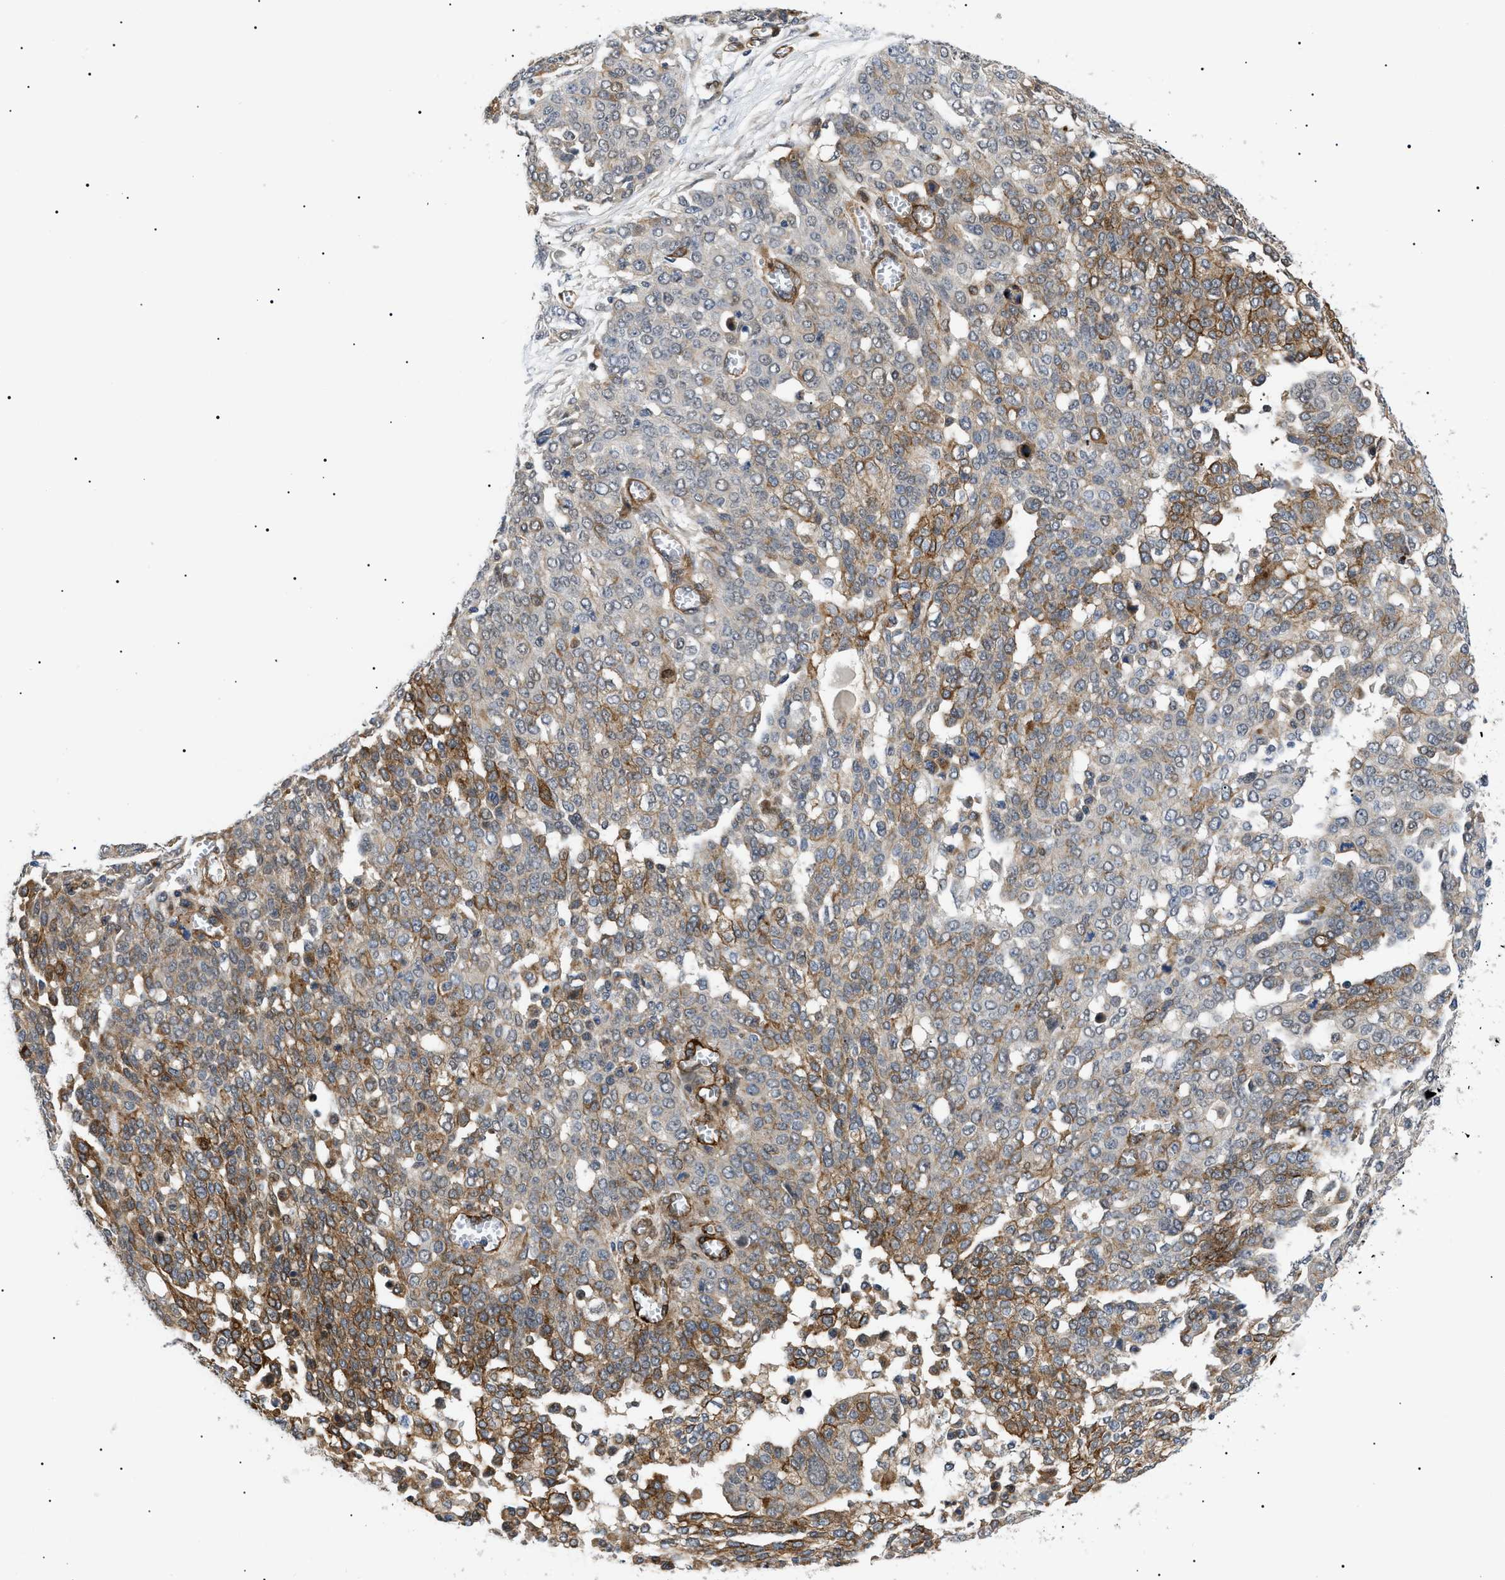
{"staining": {"intensity": "strong", "quantity": "<25%", "location": "cytoplasmic/membranous"}, "tissue": "ovarian cancer", "cell_type": "Tumor cells", "image_type": "cancer", "snomed": [{"axis": "morphology", "description": "Cystadenocarcinoma, serous, NOS"}, {"axis": "topography", "description": "Soft tissue"}, {"axis": "topography", "description": "Ovary"}], "caption": "Immunohistochemical staining of ovarian cancer exhibits medium levels of strong cytoplasmic/membranous protein expression in approximately <25% of tumor cells. Nuclei are stained in blue.", "gene": "CRCP", "patient": {"sex": "female", "age": 57}}